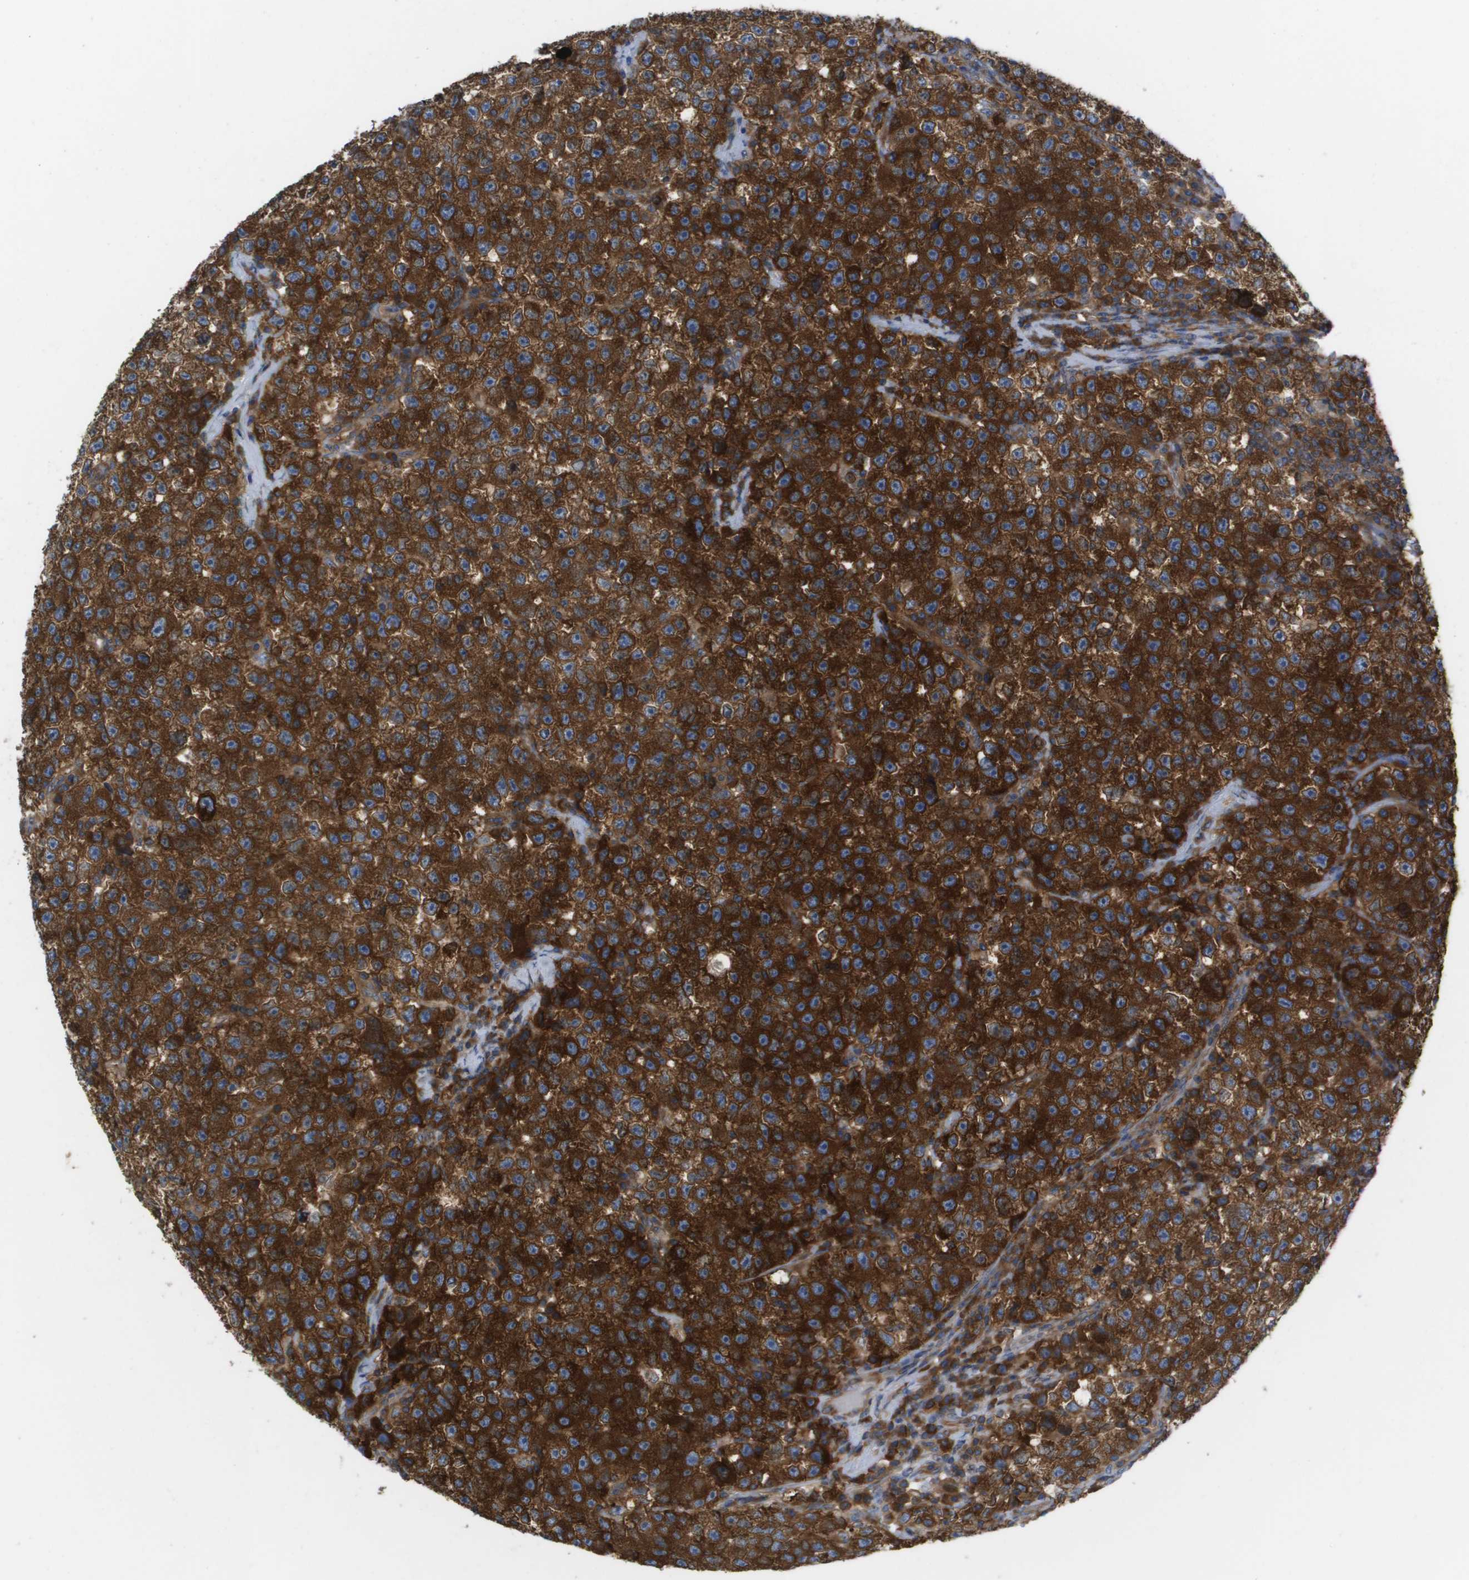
{"staining": {"intensity": "strong", "quantity": ">75%", "location": "cytoplasmic/membranous"}, "tissue": "testis cancer", "cell_type": "Tumor cells", "image_type": "cancer", "snomed": [{"axis": "morphology", "description": "Seminoma, NOS"}, {"axis": "topography", "description": "Testis"}], "caption": "DAB immunohistochemical staining of human seminoma (testis) reveals strong cytoplasmic/membranous protein staining in approximately >75% of tumor cells.", "gene": "EIF4G2", "patient": {"sex": "male", "age": 22}}